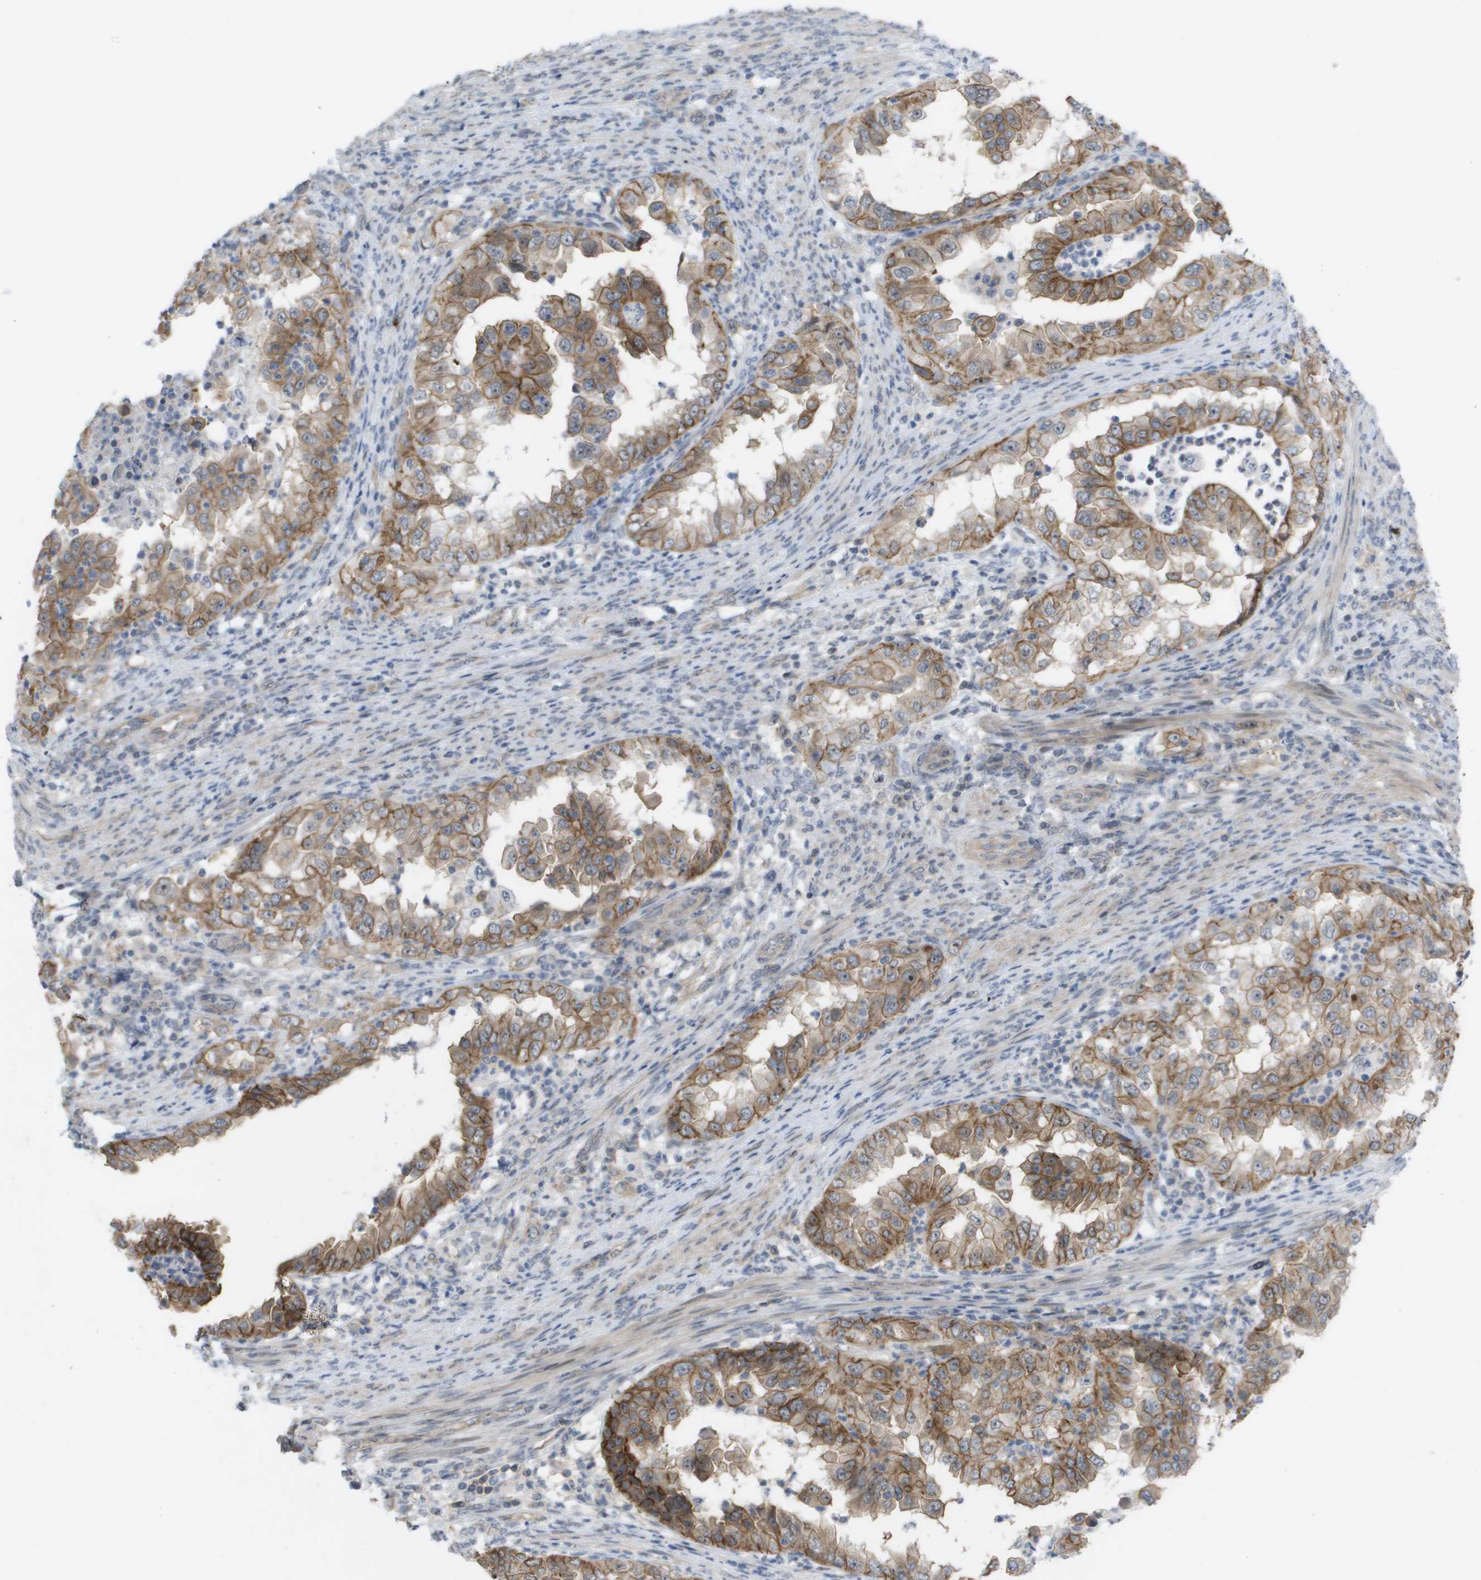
{"staining": {"intensity": "moderate", "quantity": ">75%", "location": "cytoplasmic/membranous"}, "tissue": "endometrial cancer", "cell_type": "Tumor cells", "image_type": "cancer", "snomed": [{"axis": "morphology", "description": "Adenocarcinoma, NOS"}, {"axis": "topography", "description": "Endometrium"}], "caption": "There is medium levels of moderate cytoplasmic/membranous expression in tumor cells of endometrial cancer, as demonstrated by immunohistochemical staining (brown color).", "gene": "MTARC2", "patient": {"sex": "female", "age": 85}}